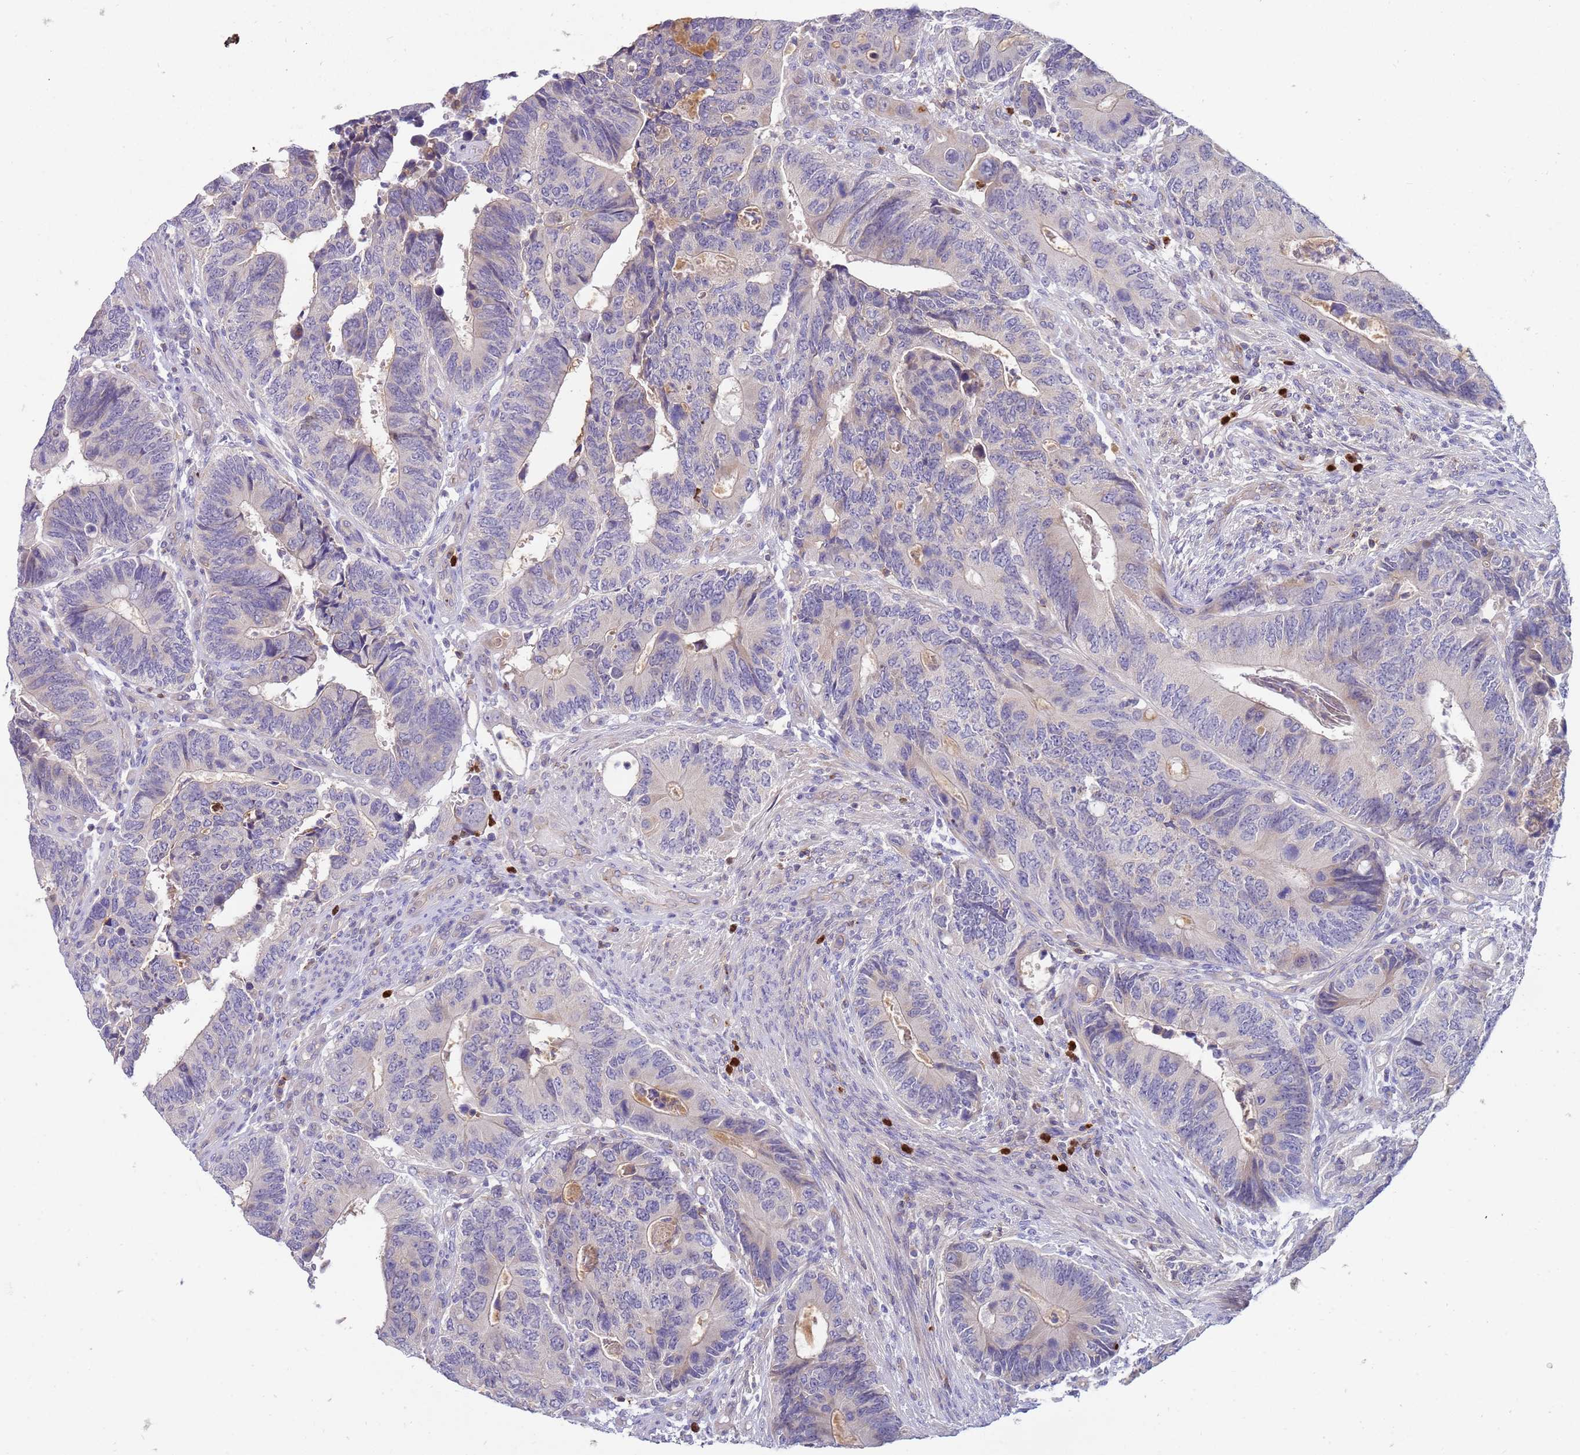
{"staining": {"intensity": "negative", "quantity": "none", "location": "none"}, "tissue": "colorectal cancer", "cell_type": "Tumor cells", "image_type": "cancer", "snomed": [{"axis": "morphology", "description": "Adenocarcinoma, NOS"}, {"axis": "topography", "description": "Colon"}], "caption": "IHC photomicrograph of neoplastic tissue: human adenocarcinoma (colorectal) stained with DAB demonstrates no significant protein positivity in tumor cells.", "gene": "STK25", "patient": {"sex": "male", "age": 87}}